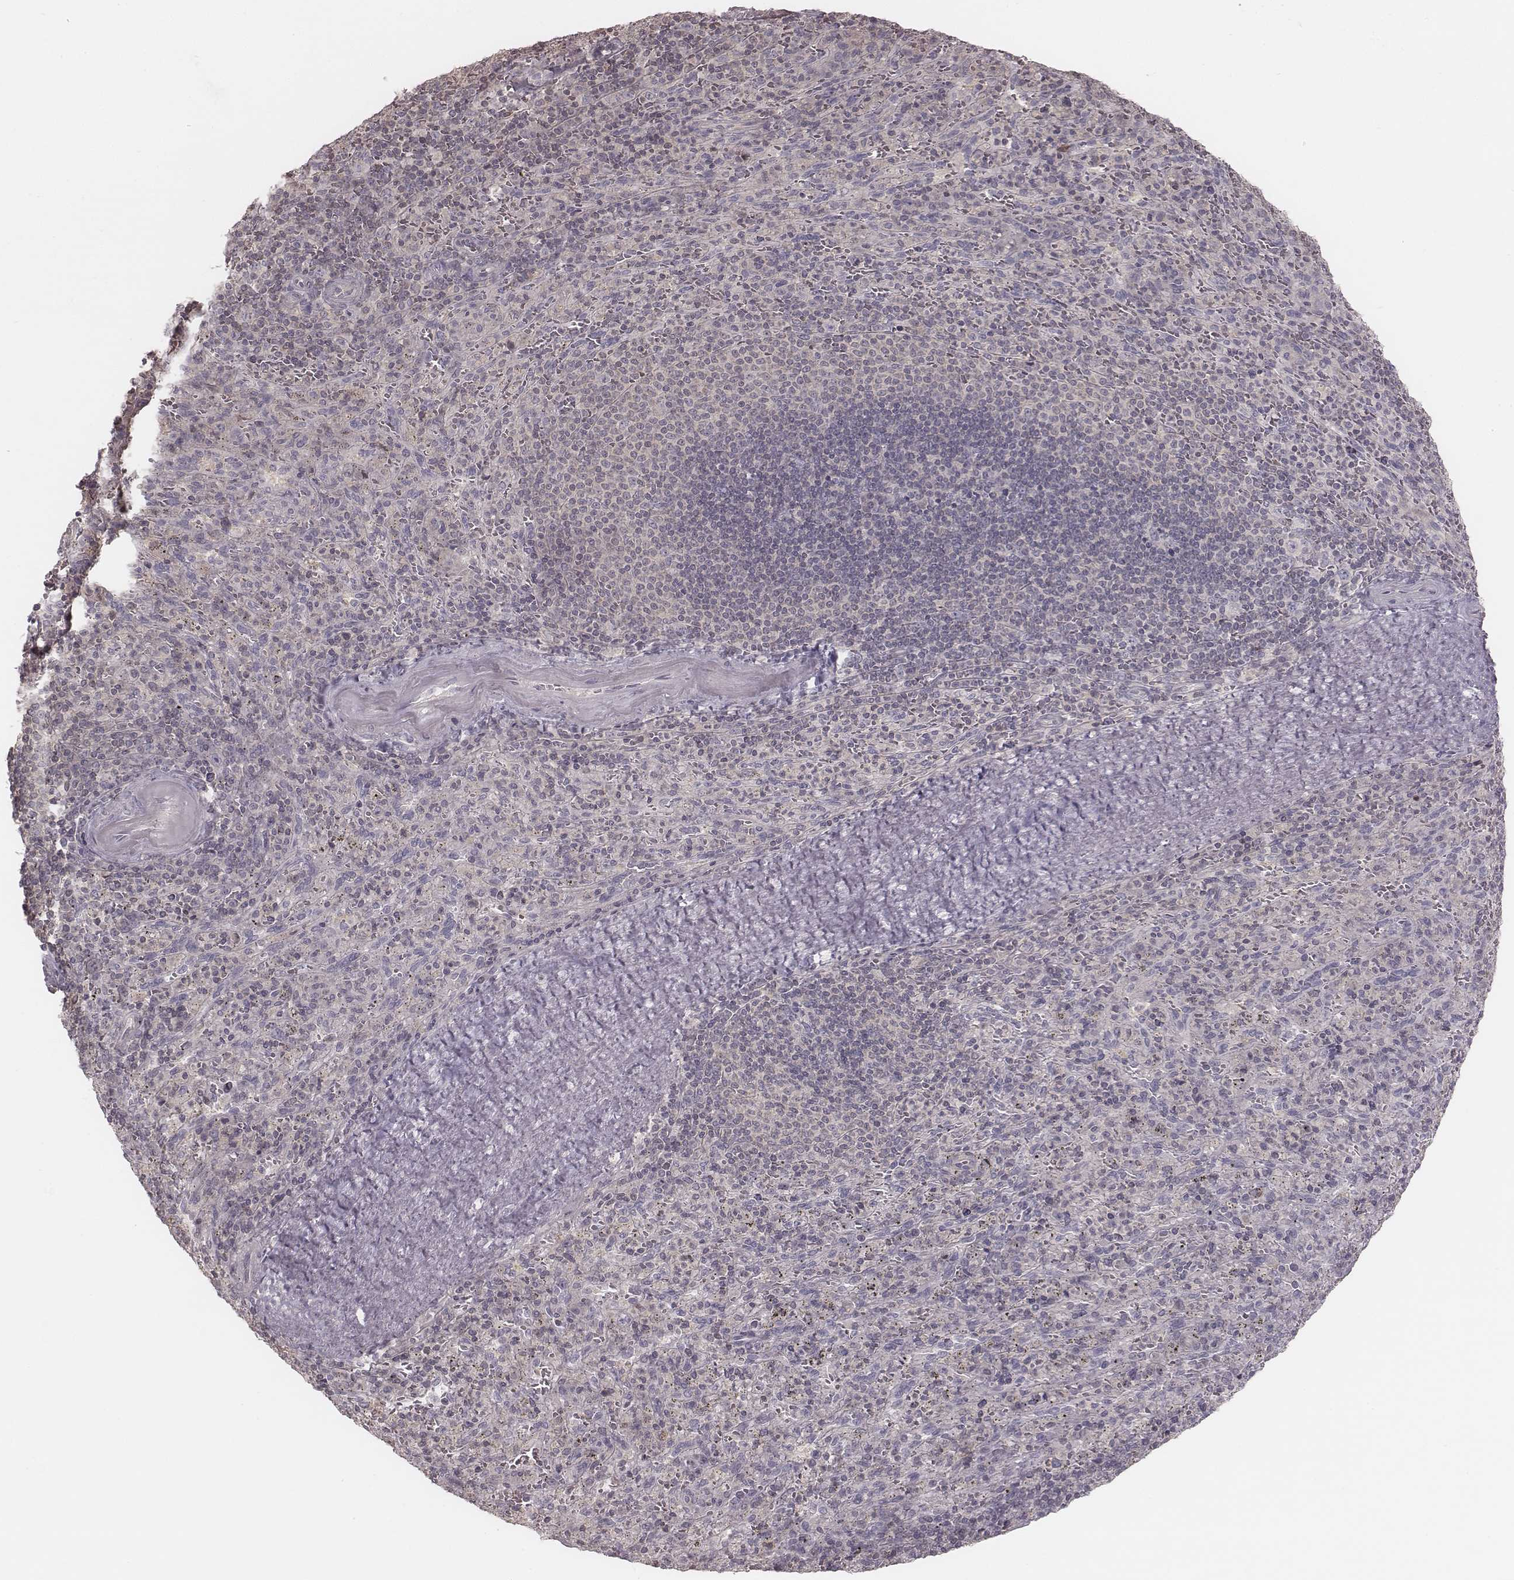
{"staining": {"intensity": "negative", "quantity": "none", "location": "none"}, "tissue": "spleen", "cell_type": "Cells in red pulp", "image_type": "normal", "snomed": [{"axis": "morphology", "description": "Normal tissue, NOS"}, {"axis": "topography", "description": "Spleen"}], "caption": "A high-resolution histopathology image shows immunohistochemistry (IHC) staining of normal spleen, which displays no significant positivity in cells in red pulp.", "gene": "TDRD5", "patient": {"sex": "male", "age": 57}}